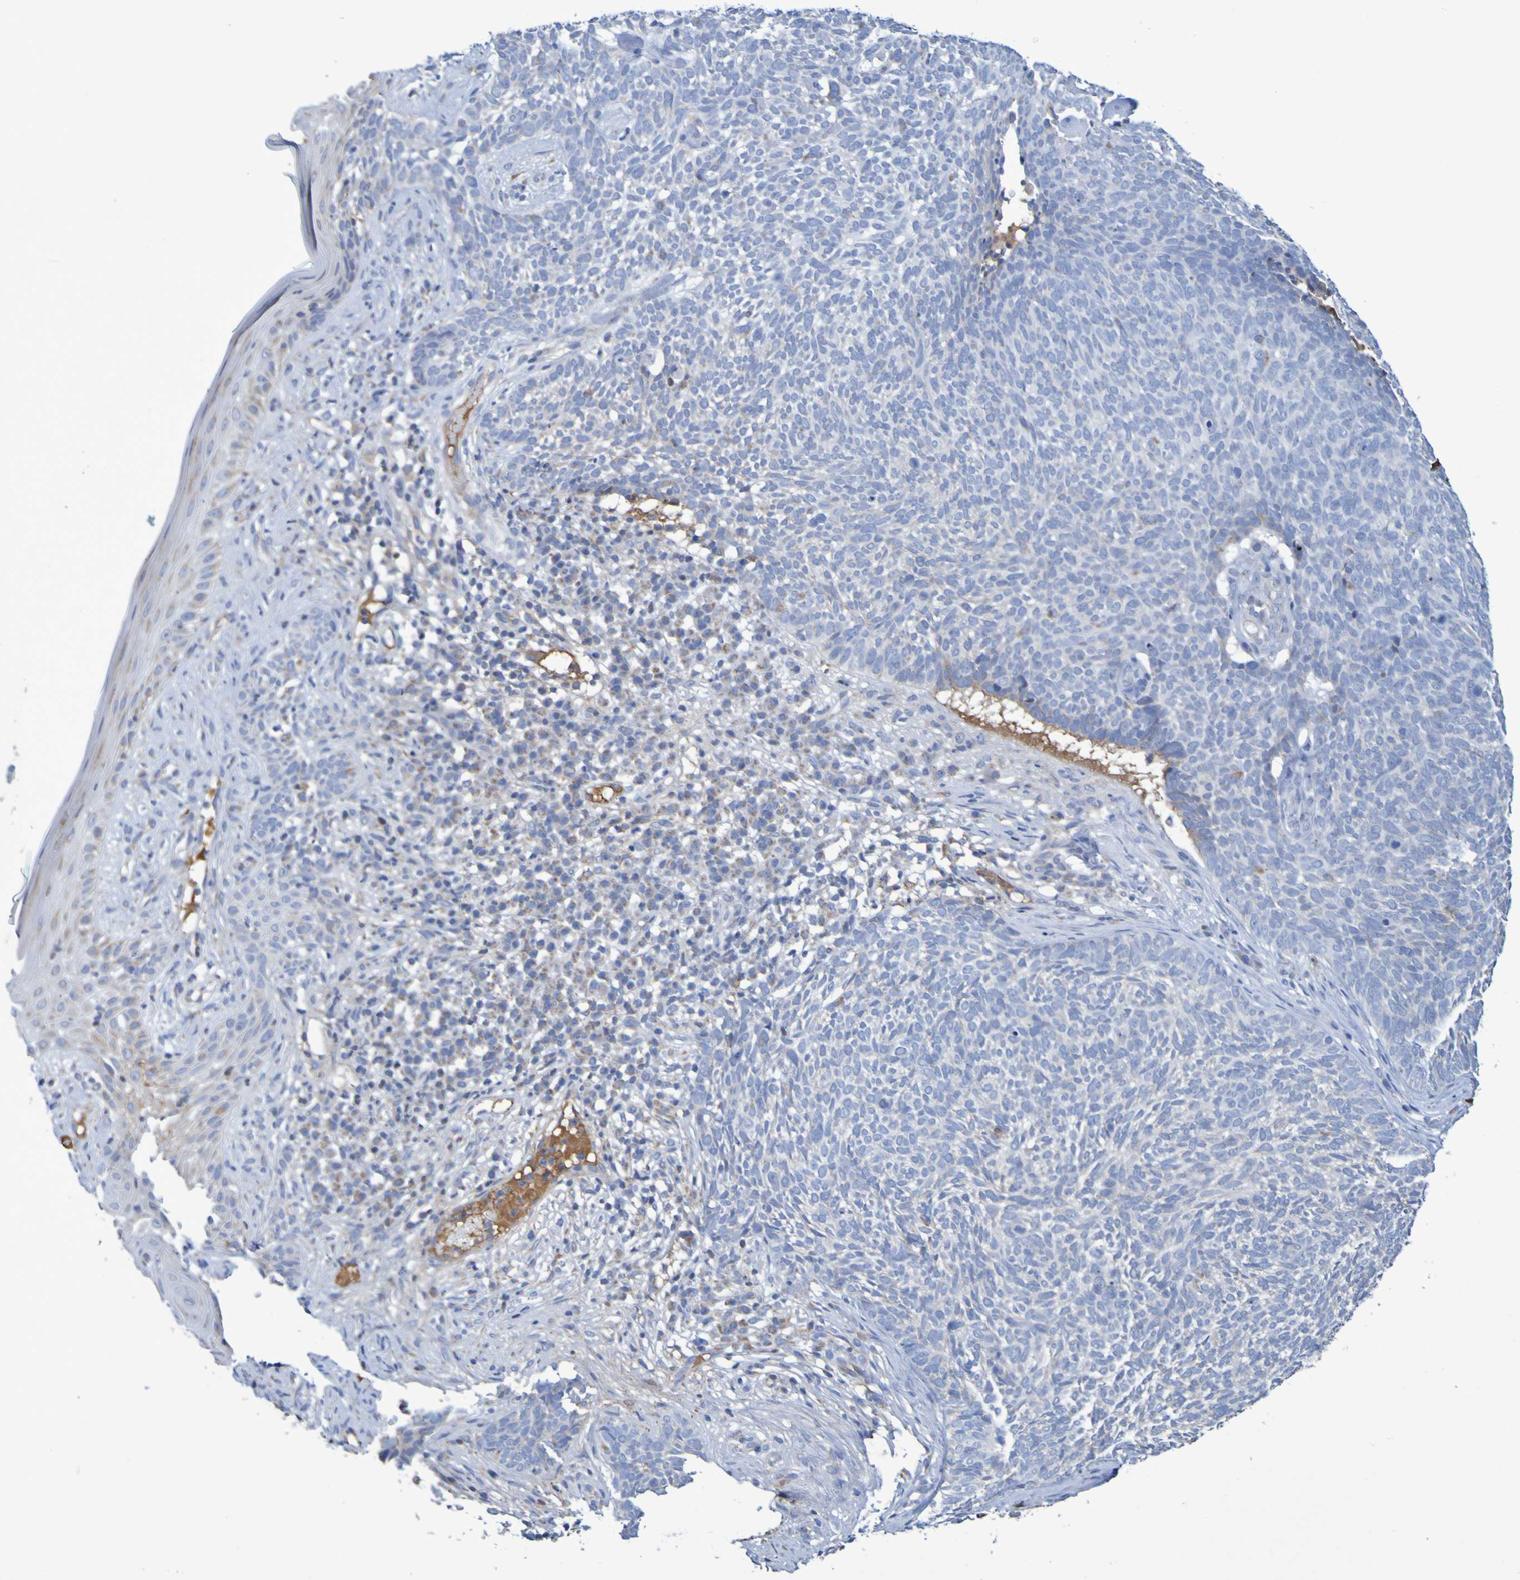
{"staining": {"intensity": "weak", "quantity": "<25%", "location": "cytoplasmic/membranous"}, "tissue": "skin cancer", "cell_type": "Tumor cells", "image_type": "cancer", "snomed": [{"axis": "morphology", "description": "Basal cell carcinoma"}, {"axis": "topography", "description": "Skin"}], "caption": "Image shows no protein expression in tumor cells of skin basal cell carcinoma tissue. (DAB (3,3'-diaminobenzidine) immunohistochemistry (IHC) with hematoxylin counter stain).", "gene": "CNTN2", "patient": {"sex": "female", "age": 84}}